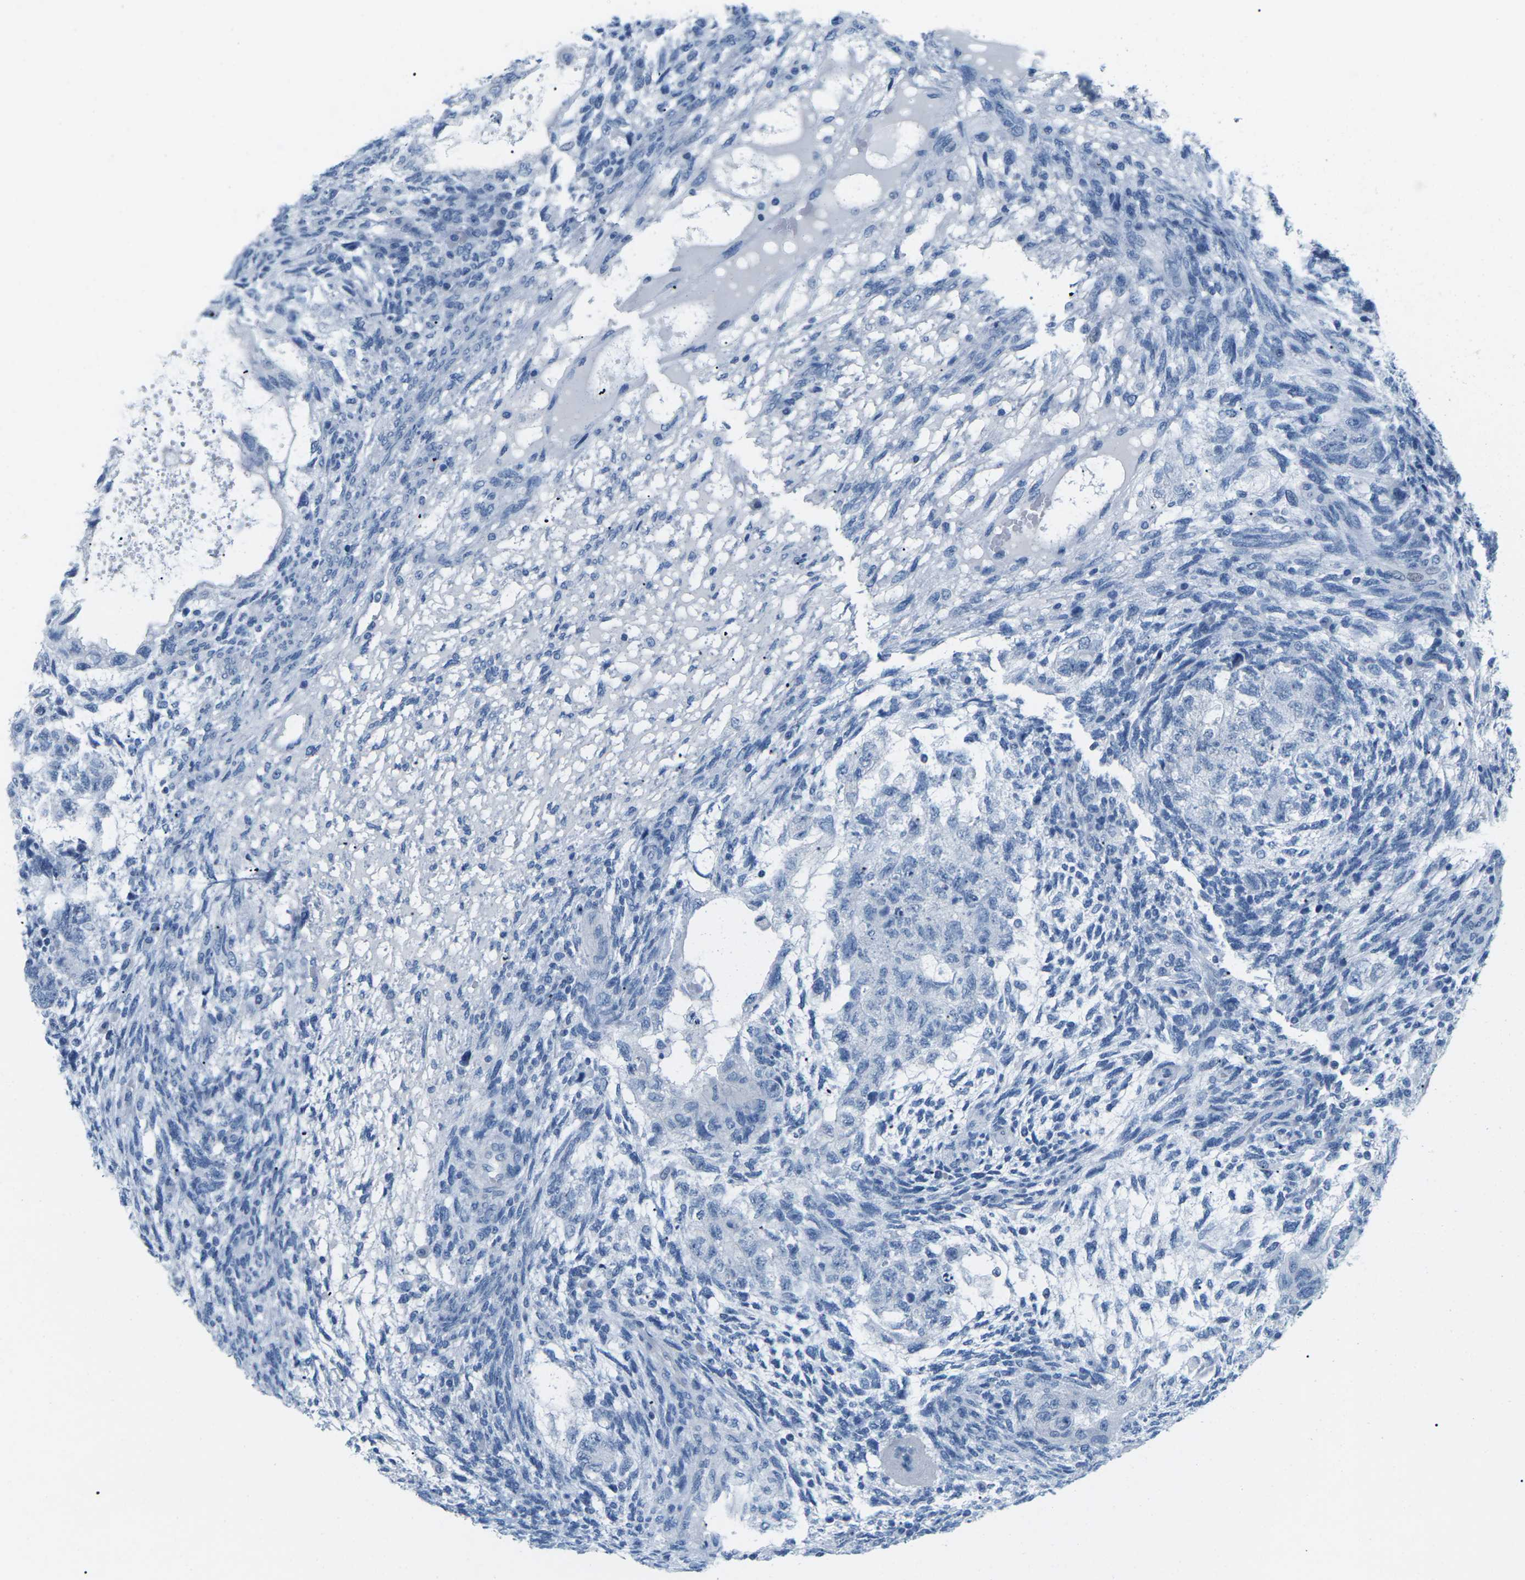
{"staining": {"intensity": "negative", "quantity": "none", "location": "none"}, "tissue": "testis cancer", "cell_type": "Tumor cells", "image_type": "cancer", "snomed": [{"axis": "morphology", "description": "Normal tissue, NOS"}, {"axis": "morphology", "description": "Carcinoma, Embryonal, NOS"}, {"axis": "topography", "description": "Testis"}], "caption": "DAB immunohistochemical staining of human testis cancer (embryonal carcinoma) displays no significant positivity in tumor cells.", "gene": "SLC12A1", "patient": {"sex": "male", "age": 36}}